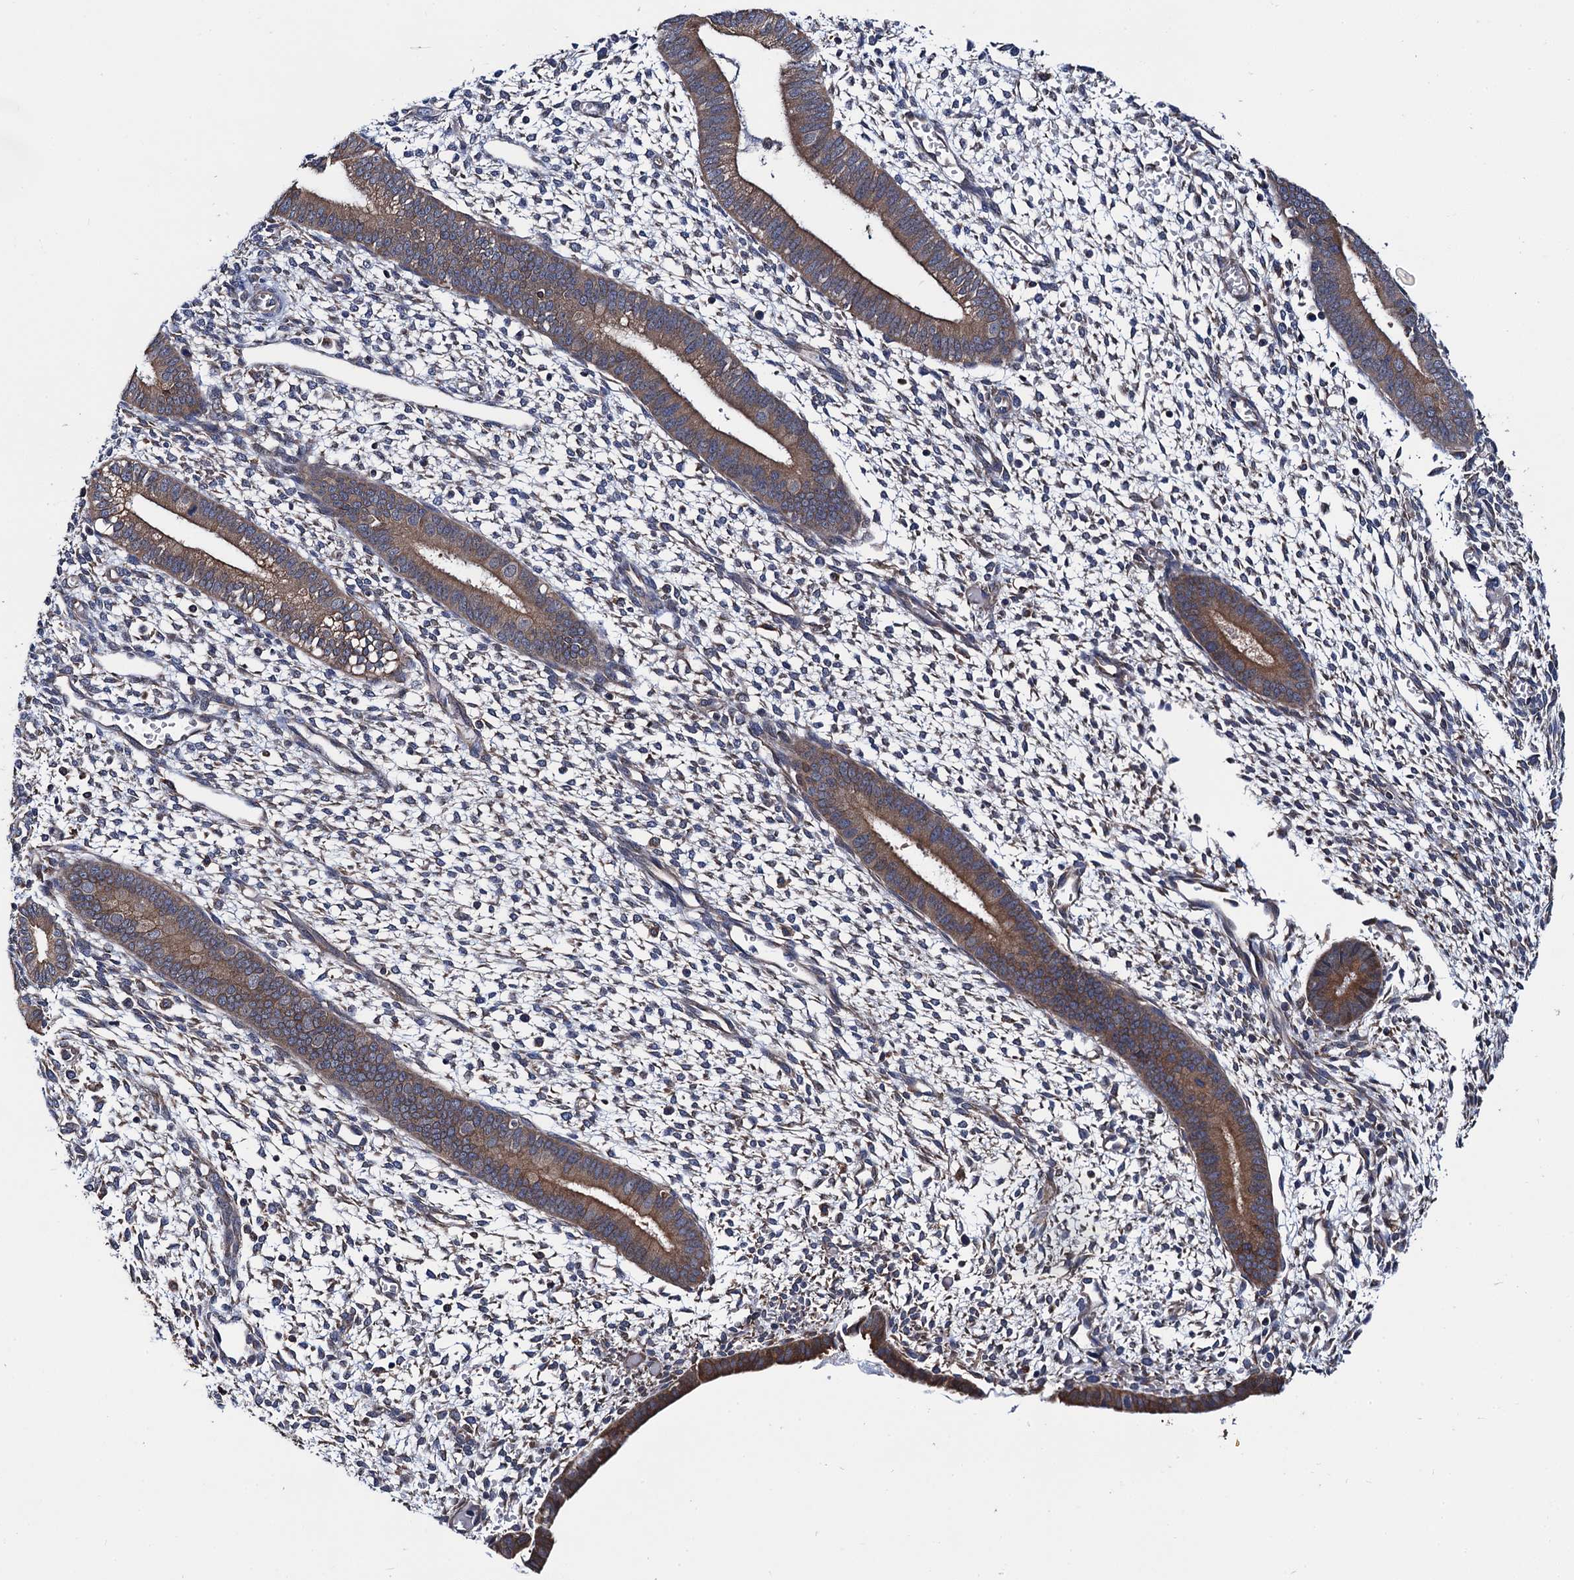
{"staining": {"intensity": "weak", "quantity": "<25%", "location": "cytoplasmic/membranous"}, "tissue": "endometrium", "cell_type": "Cells in endometrial stroma", "image_type": "normal", "snomed": [{"axis": "morphology", "description": "Normal tissue, NOS"}, {"axis": "topography", "description": "Endometrium"}], "caption": "A high-resolution photomicrograph shows immunohistochemistry staining of unremarkable endometrium, which displays no significant expression in cells in endometrial stroma.", "gene": "PGLS", "patient": {"sex": "female", "age": 46}}